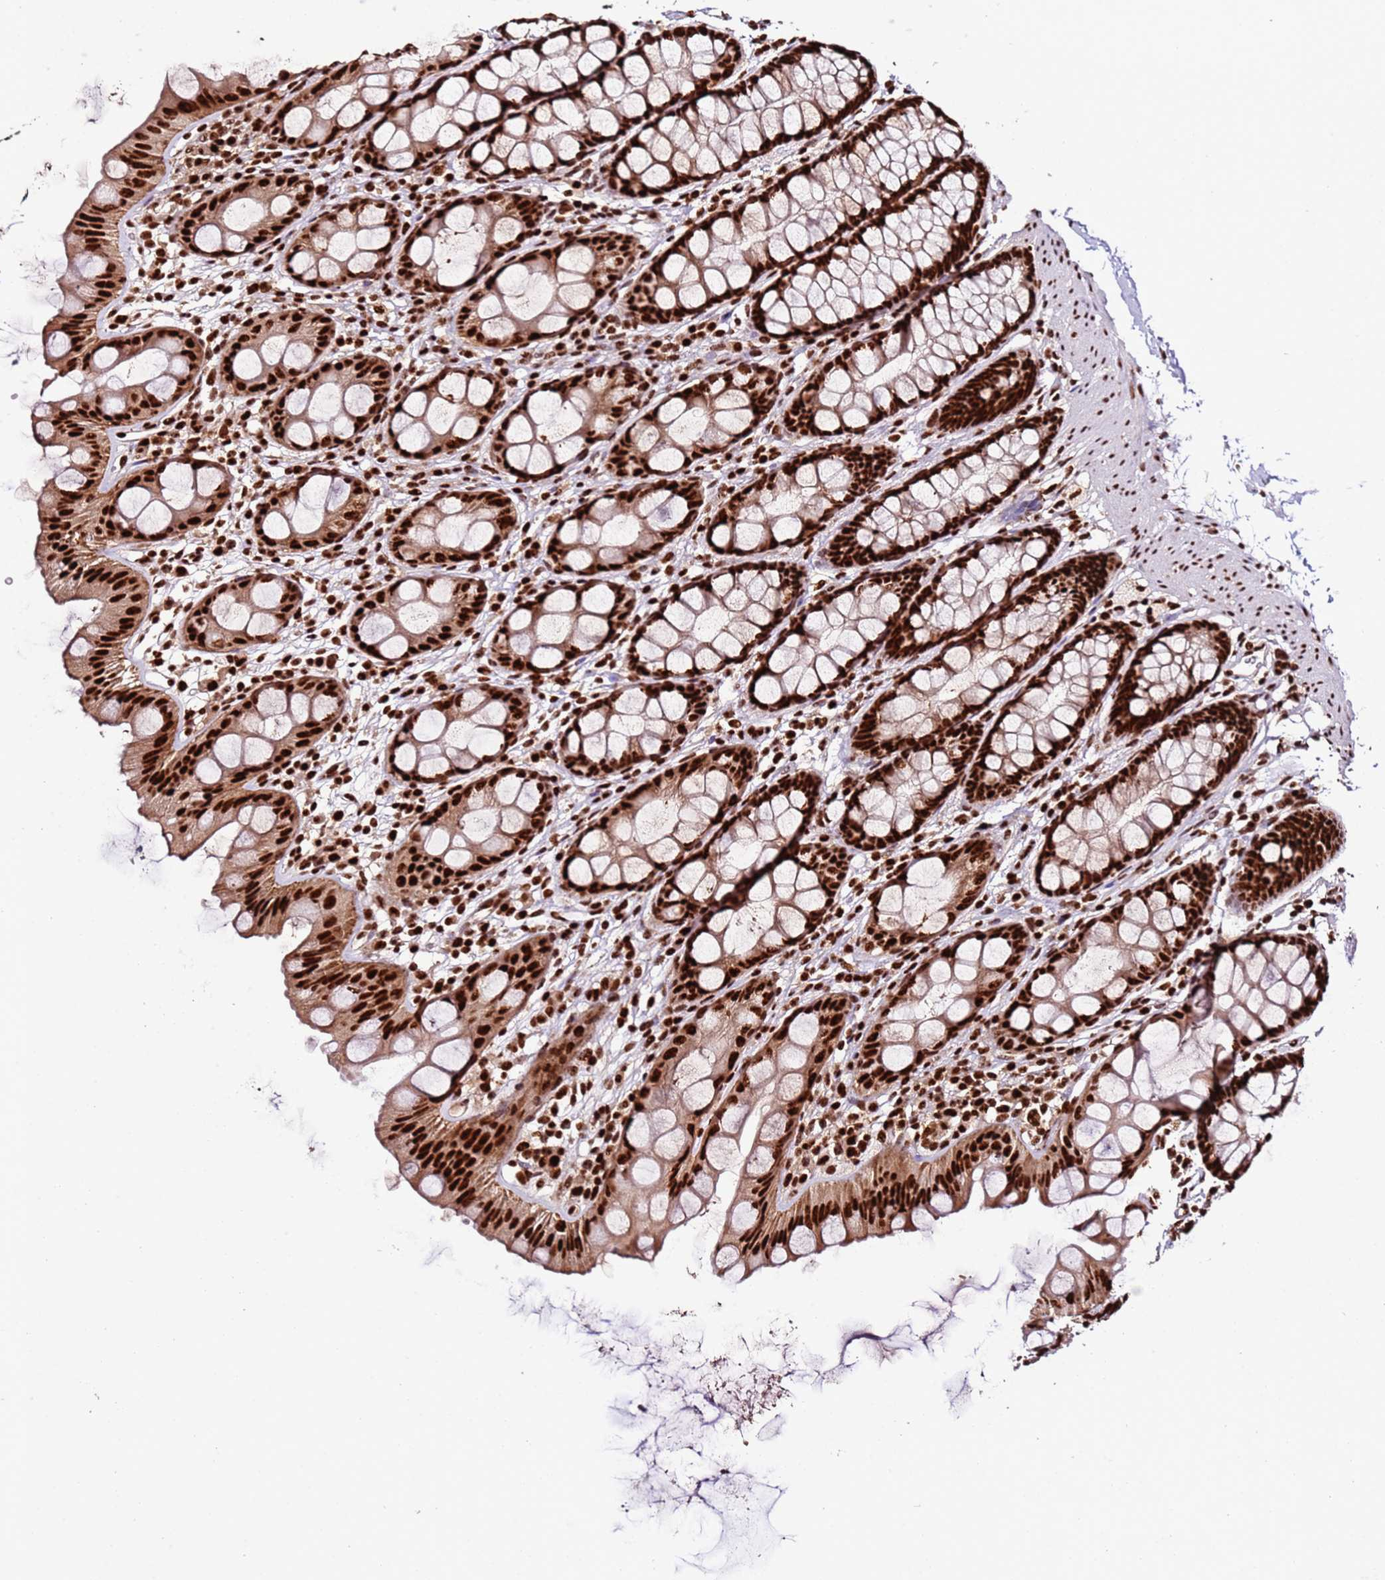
{"staining": {"intensity": "strong", "quantity": ">75%", "location": "nuclear"}, "tissue": "rectum", "cell_type": "Glandular cells", "image_type": "normal", "snomed": [{"axis": "morphology", "description": "Normal tissue, NOS"}, {"axis": "topography", "description": "Rectum"}], "caption": "The photomicrograph reveals staining of unremarkable rectum, revealing strong nuclear protein expression (brown color) within glandular cells.", "gene": "C6orf226", "patient": {"sex": "female", "age": 65}}